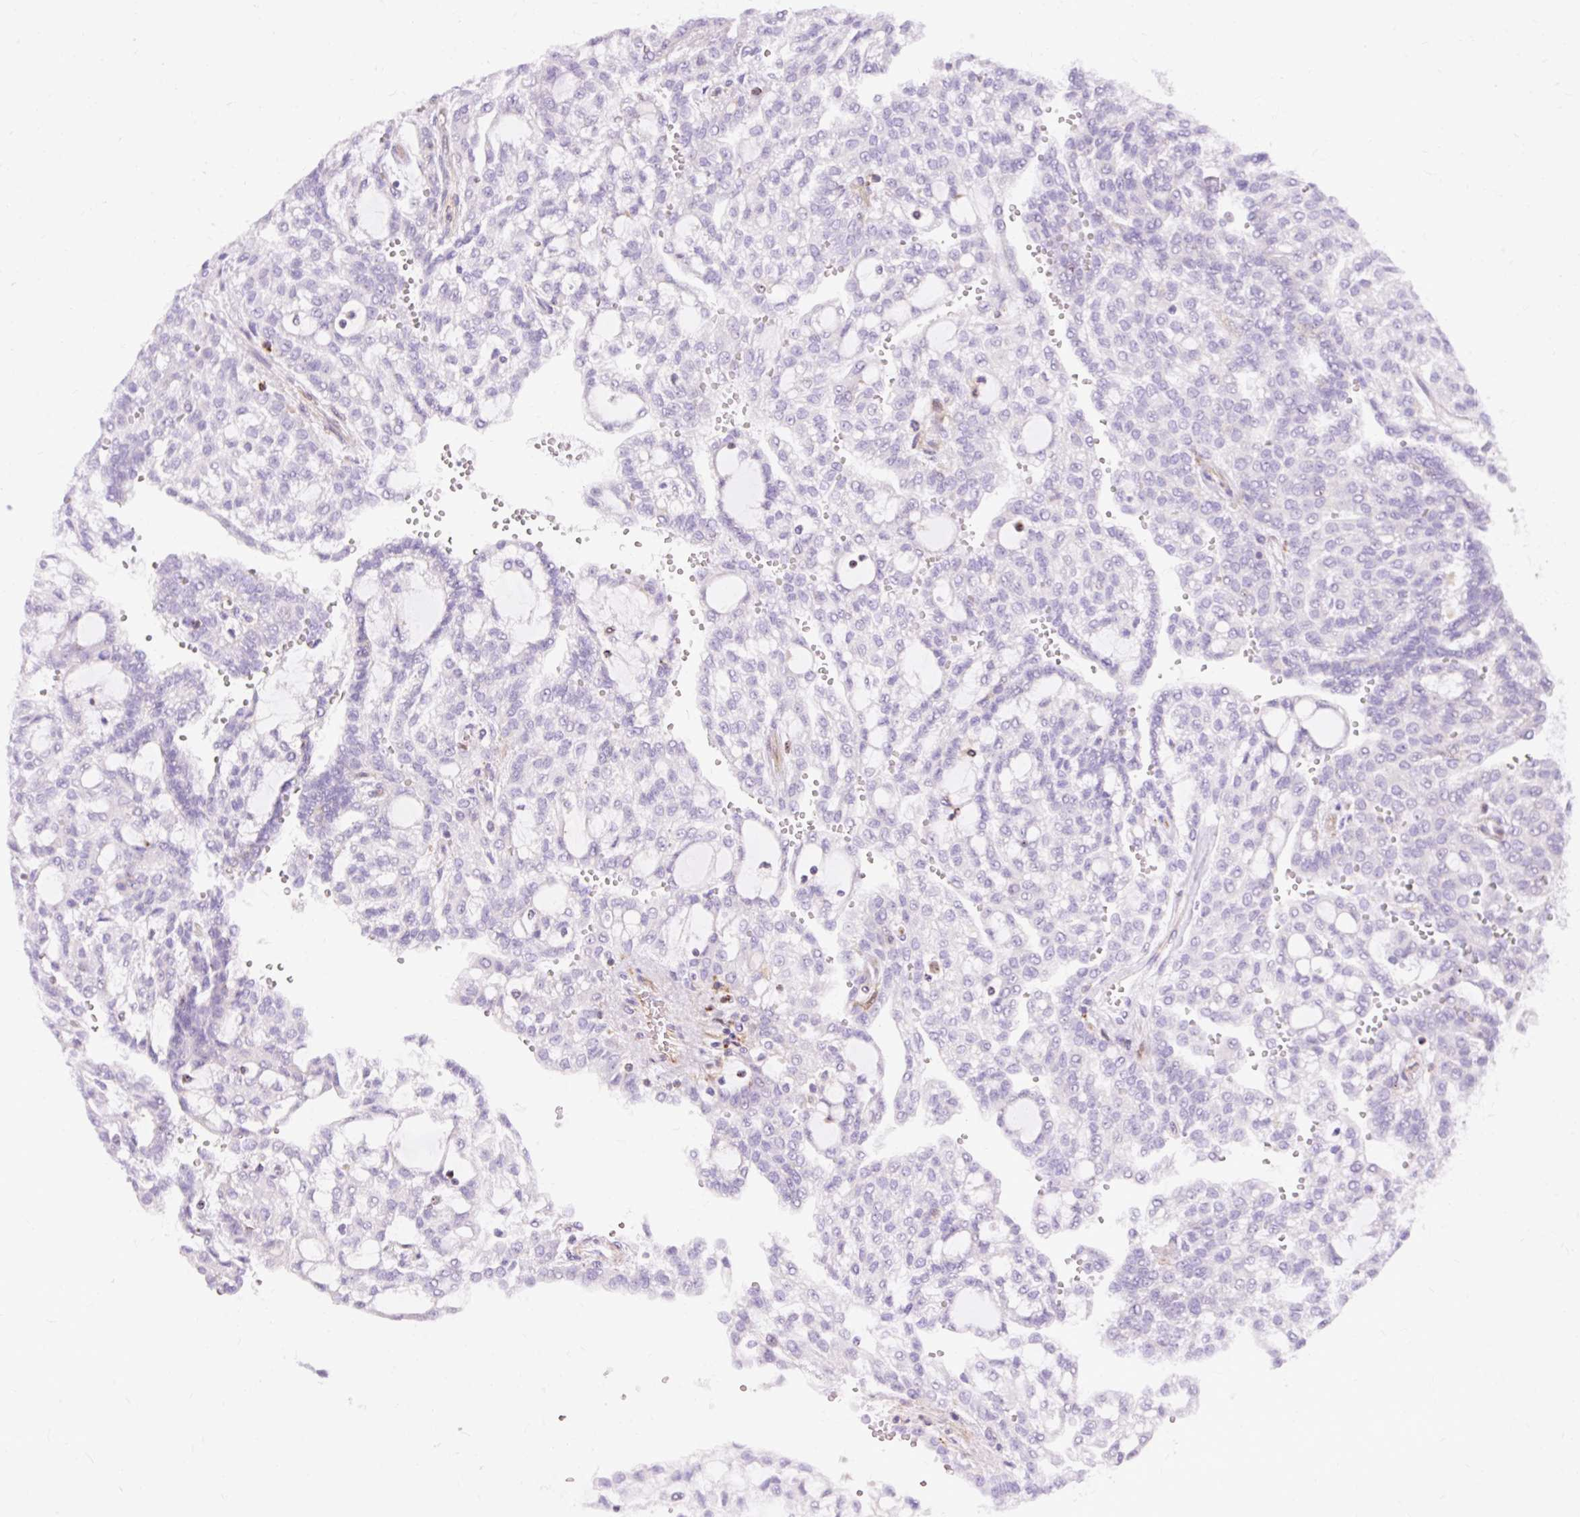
{"staining": {"intensity": "negative", "quantity": "none", "location": "none"}, "tissue": "renal cancer", "cell_type": "Tumor cells", "image_type": "cancer", "snomed": [{"axis": "morphology", "description": "Adenocarcinoma, NOS"}, {"axis": "topography", "description": "Kidney"}], "caption": "IHC photomicrograph of neoplastic tissue: renal adenocarcinoma stained with DAB (3,3'-diaminobenzidine) exhibits no significant protein staining in tumor cells. (DAB (3,3'-diaminobenzidine) immunohistochemistry (IHC) visualized using brightfield microscopy, high magnification).", "gene": "CORO7-PAM16", "patient": {"sex": "male", "age": 63}}